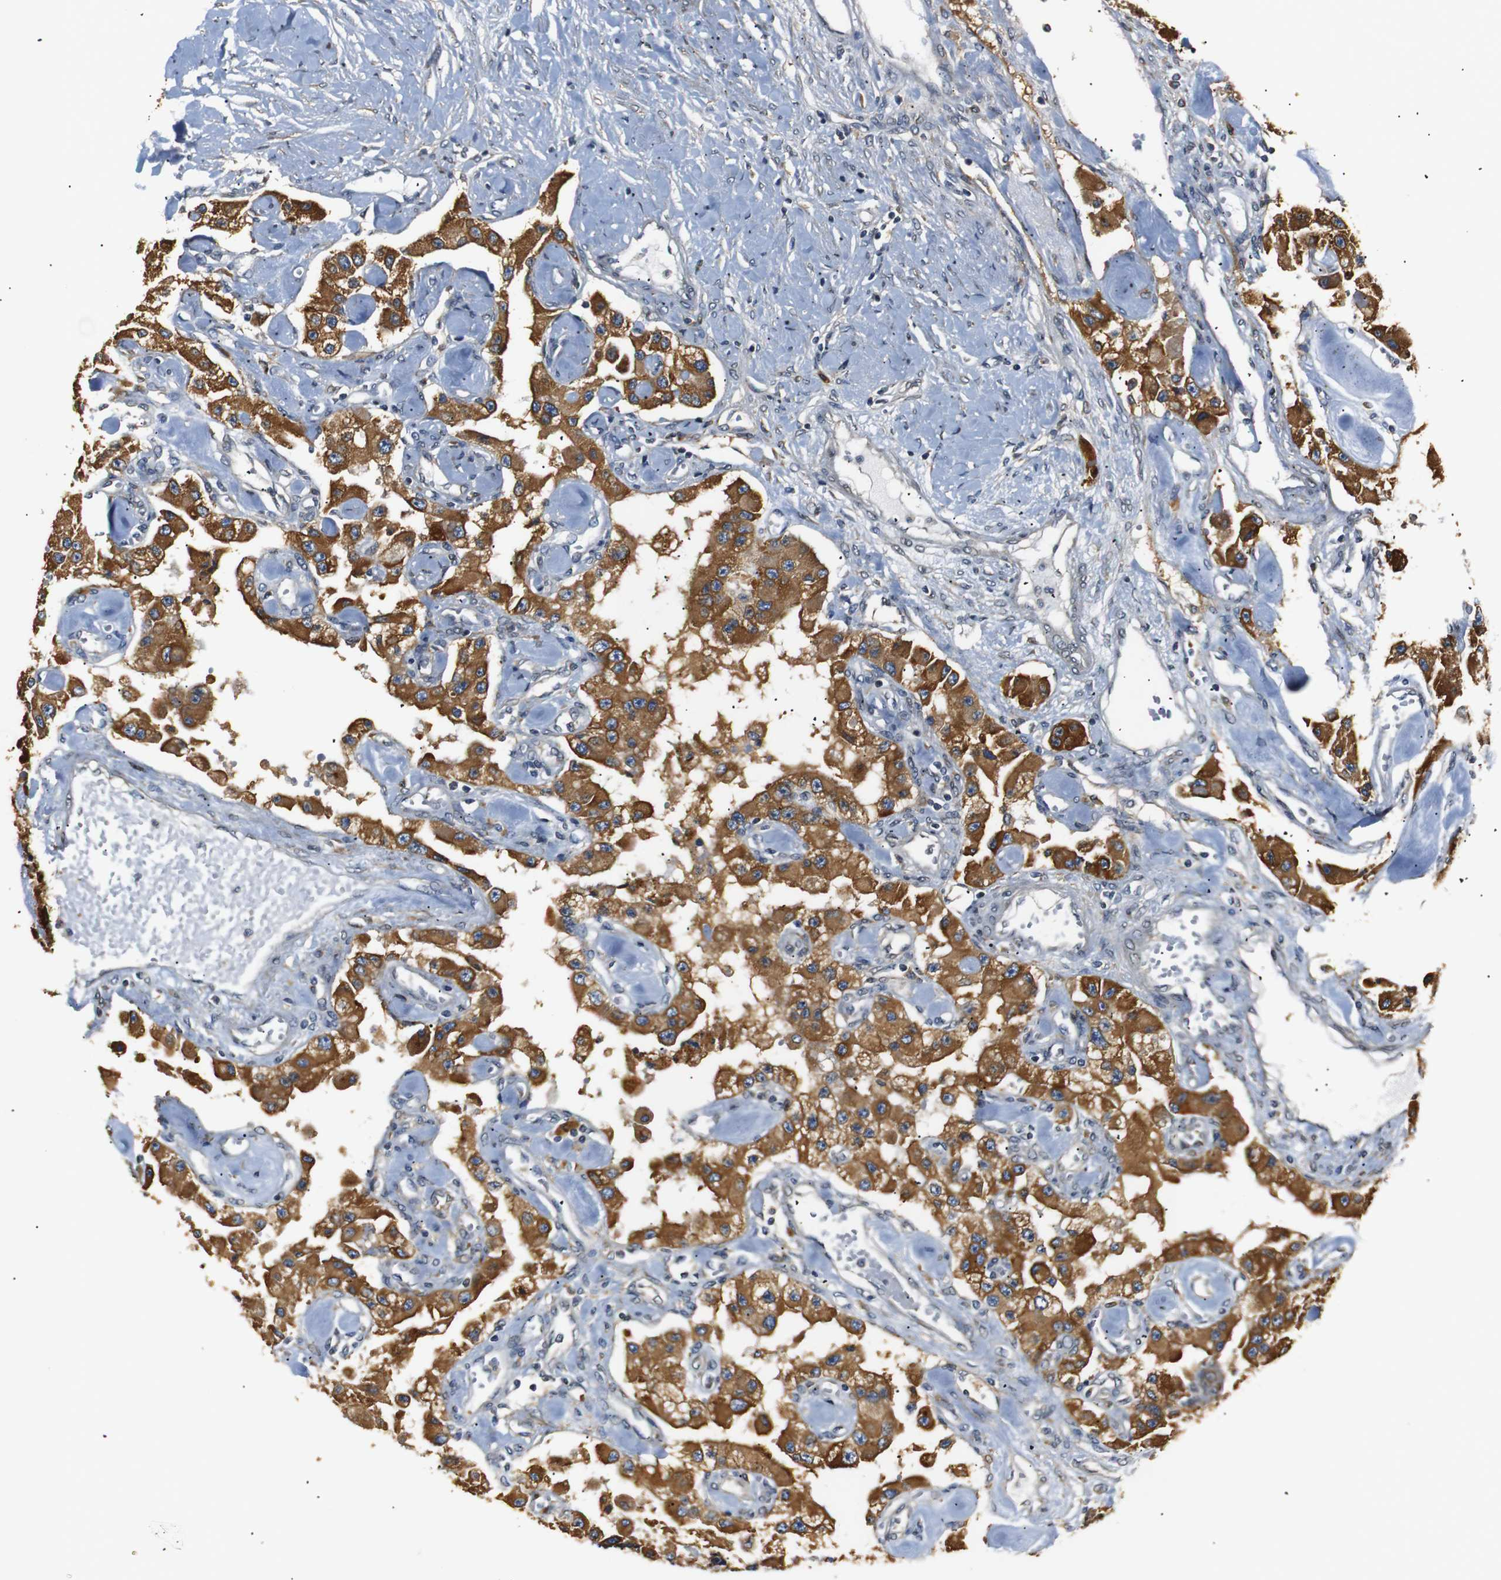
{"staining": {"intensity": "strong", "quantity": ">75%", "location": "cytoplasmic/membranous"}, "tissue": "carcinoid", "cell_type": "Tumor cells", "image_type": "cancer", "snomed": [{"axis": "morphology", "description": "Carcinoid, malignant, NOS"}, {"axis": "topography", "description": "Pancreas"}], "caption": "Immunohistochemical staining of malignant carcinoid displays strong cytoplasmic/membranous protein staining in about >75% of tumor cells.", "gene": "TMED2", "patient": {"sex": "male", "age": 41}}